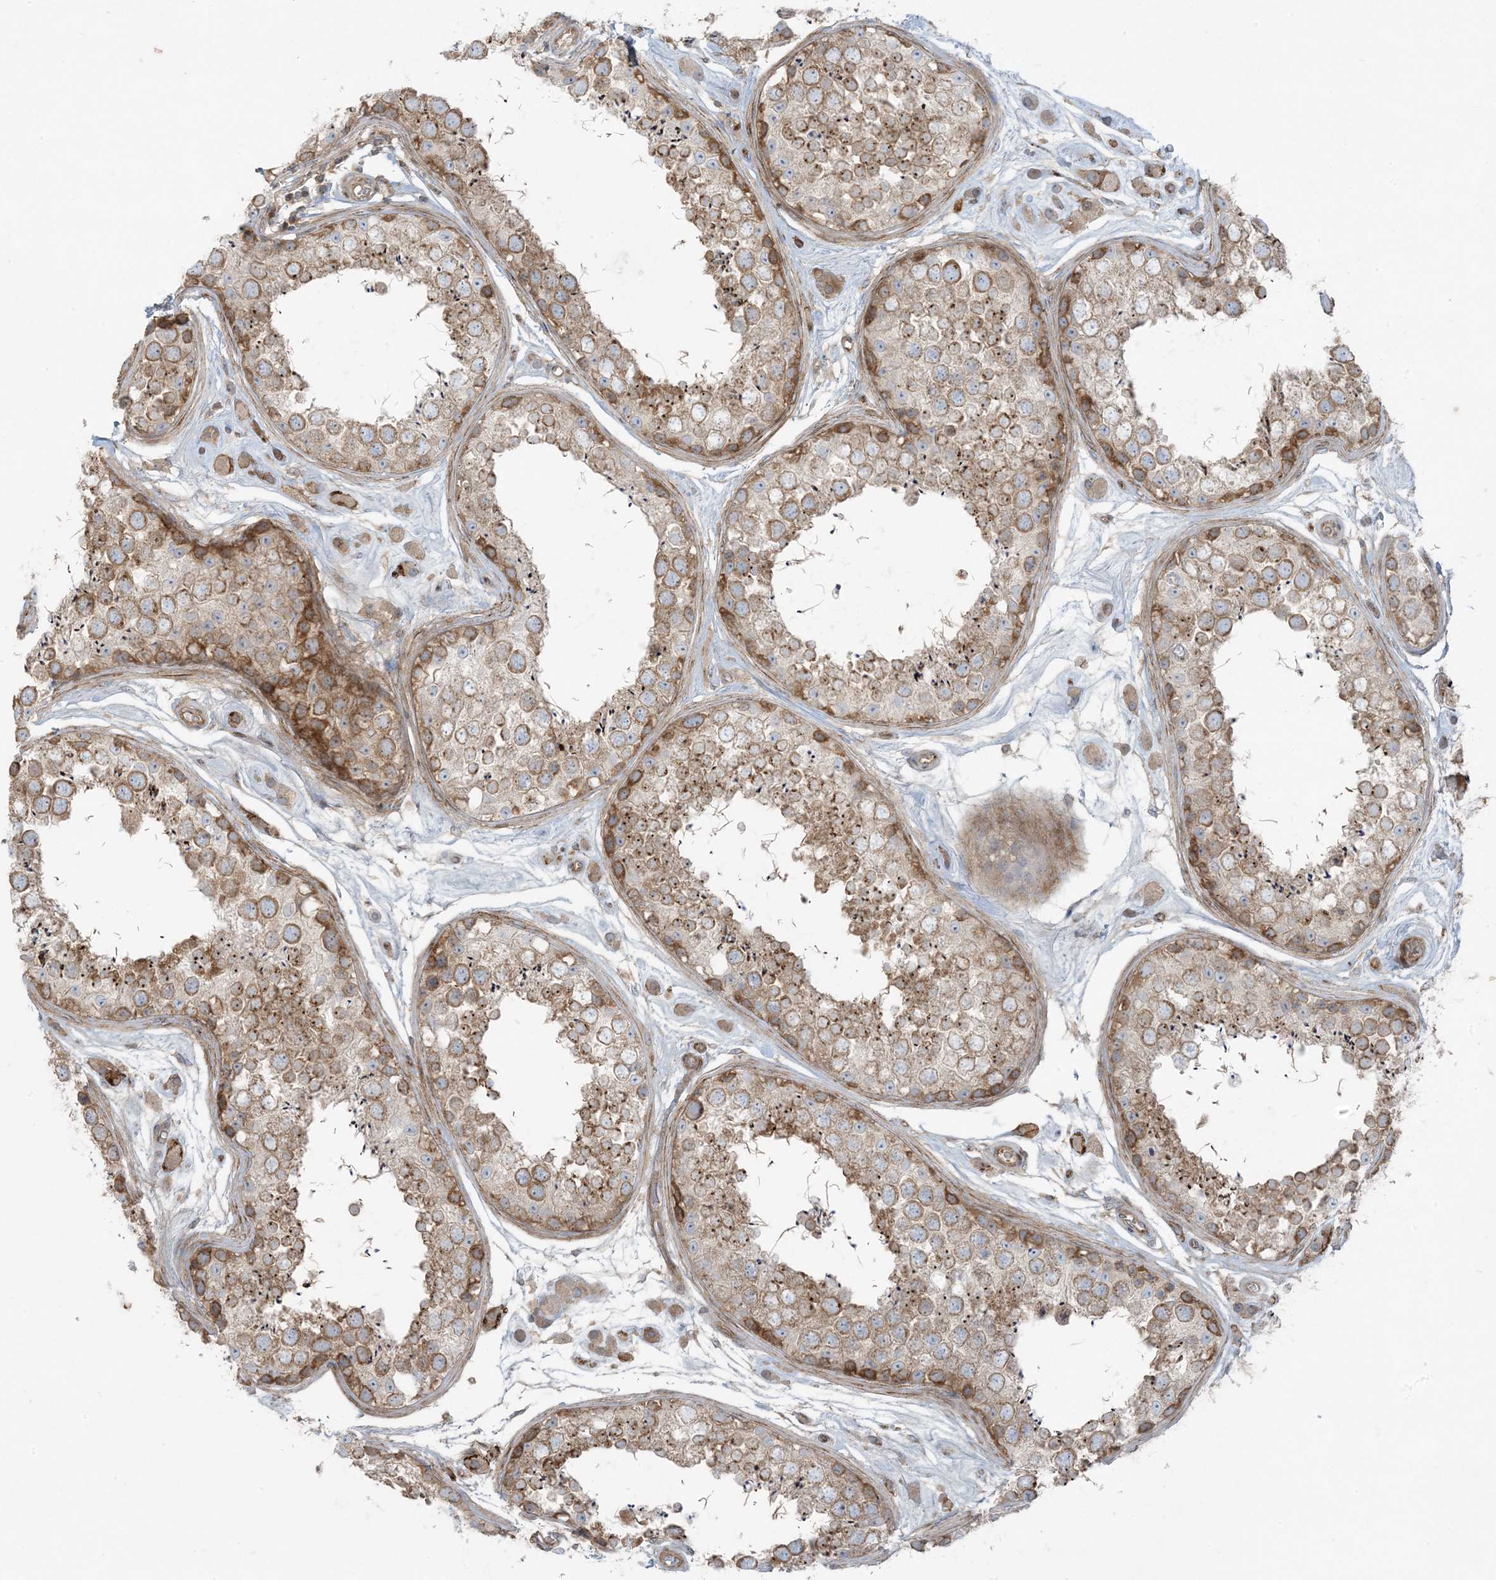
{"staining": {"intensity": "moderate", "quantity": "25%-75%", "location": "cytoplasmic/membranous"}, "tissue": "testis", "cell_type": "Cells in seminiferous ducts", "image_type": "normal", "snomed": [{"axis": "morphology", "description": "Normal tissue, NOS"}, {"axis": "topography", "description": "Testis"}], "caption": "Moderate cytoplasmic/membranous protein positivity is identified in approximately 25%-75% of cells in seminiferous ducts in testis.", "gene": "PIK3R4", "patient": {"sex": "male", "age": 25}}